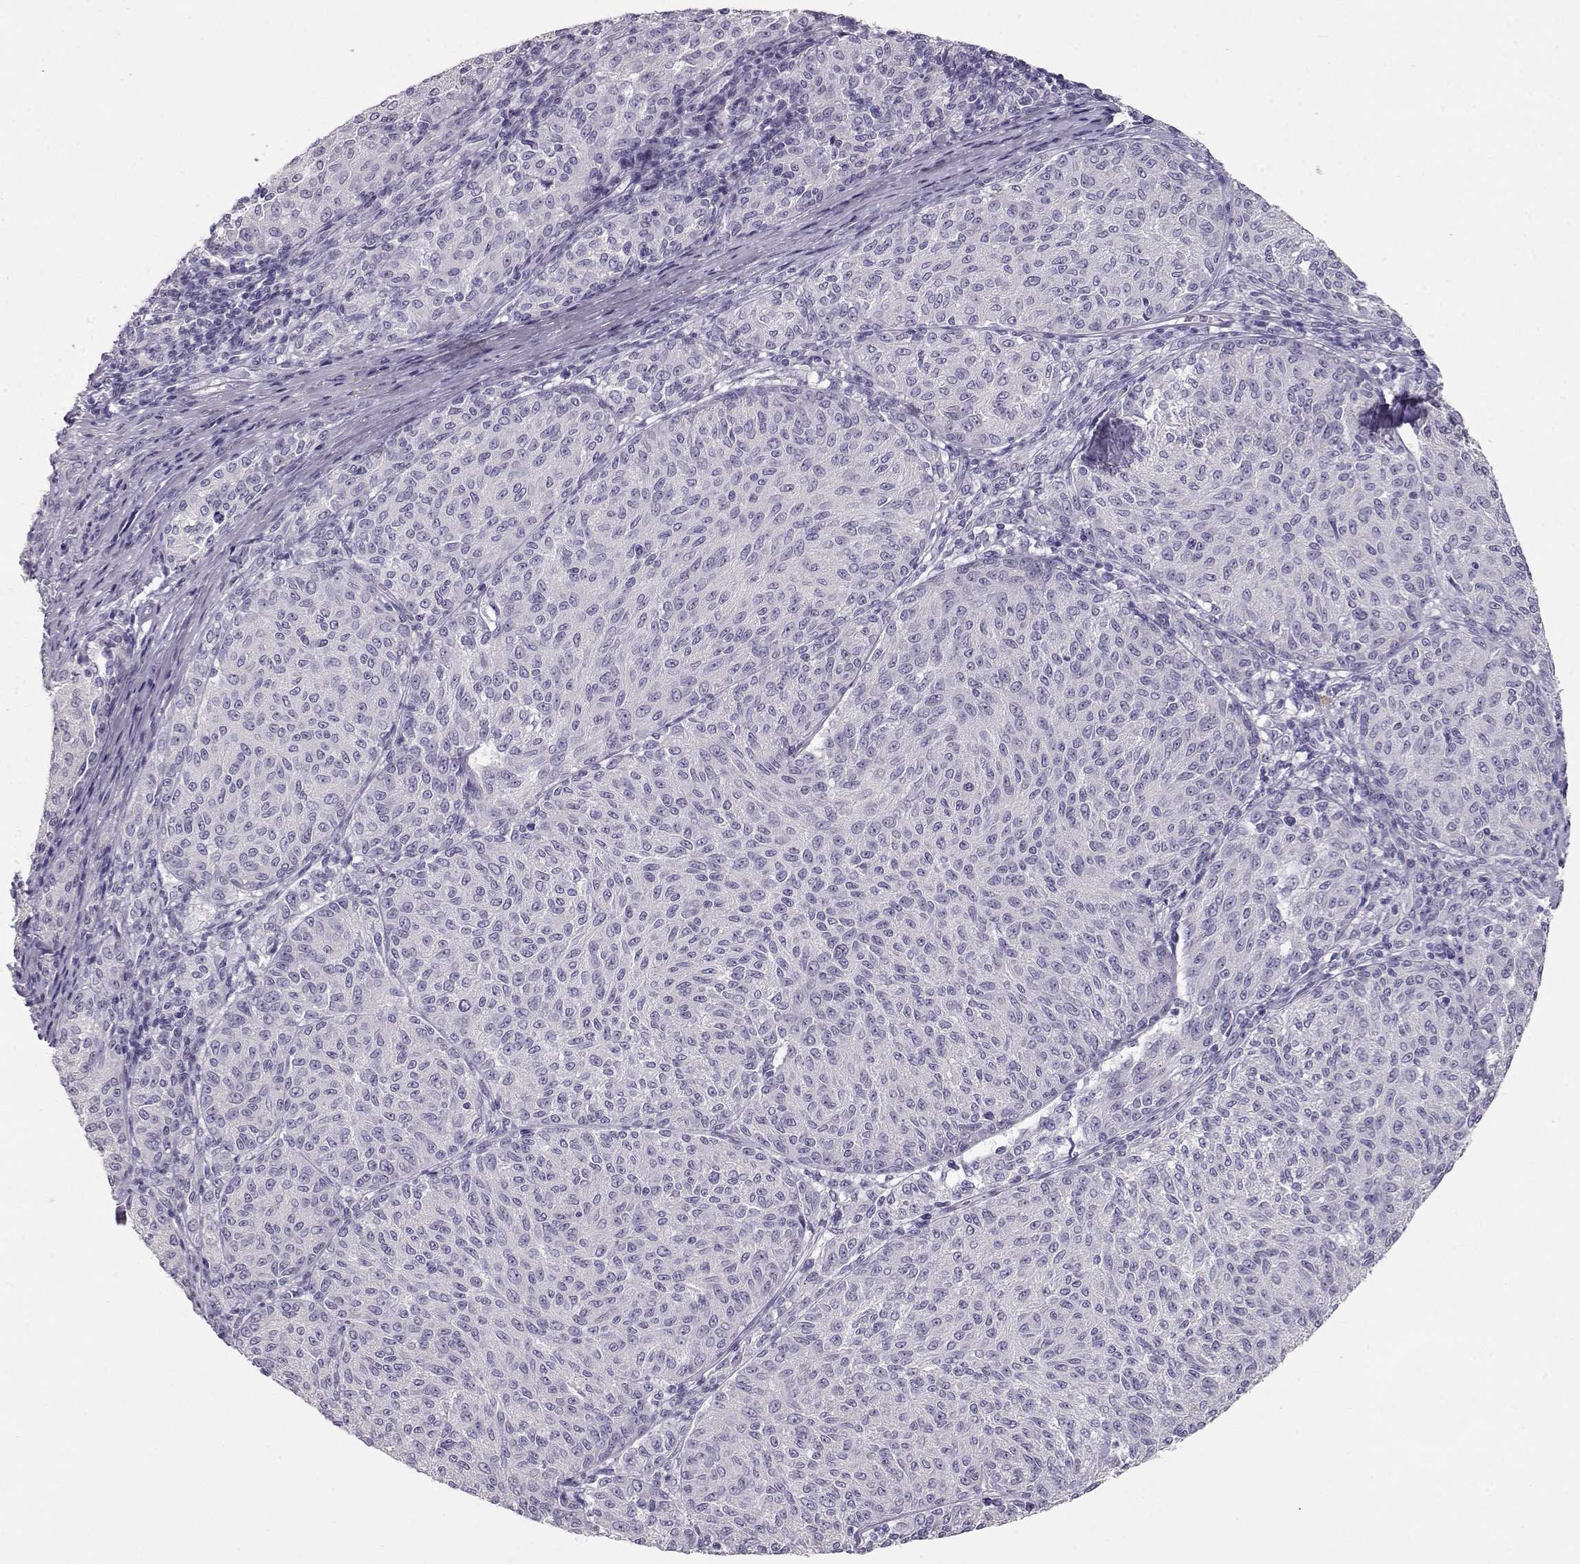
{"staining": {"intensity": "negative", "quantity": "none", "location": "none"}, "tissue": "melanoma", "cell_type": "Tumor cells", "image_type": "cancer", "snomed": [{"axis": "morphology", "description": "Malignant melanoma, NOS"}, {"axis": "topography", "description": "Skin"}], "caption": "High power microscopy histopathology image of an immunohistochemistry photomicrograph of melanoma, revealing no significant positivity in tumor cells. (DAB IHC visualized using brightfield microscopy, high magnification).", "gene": "NUTM1", "patient": {"sex": "female", "age": 72}}